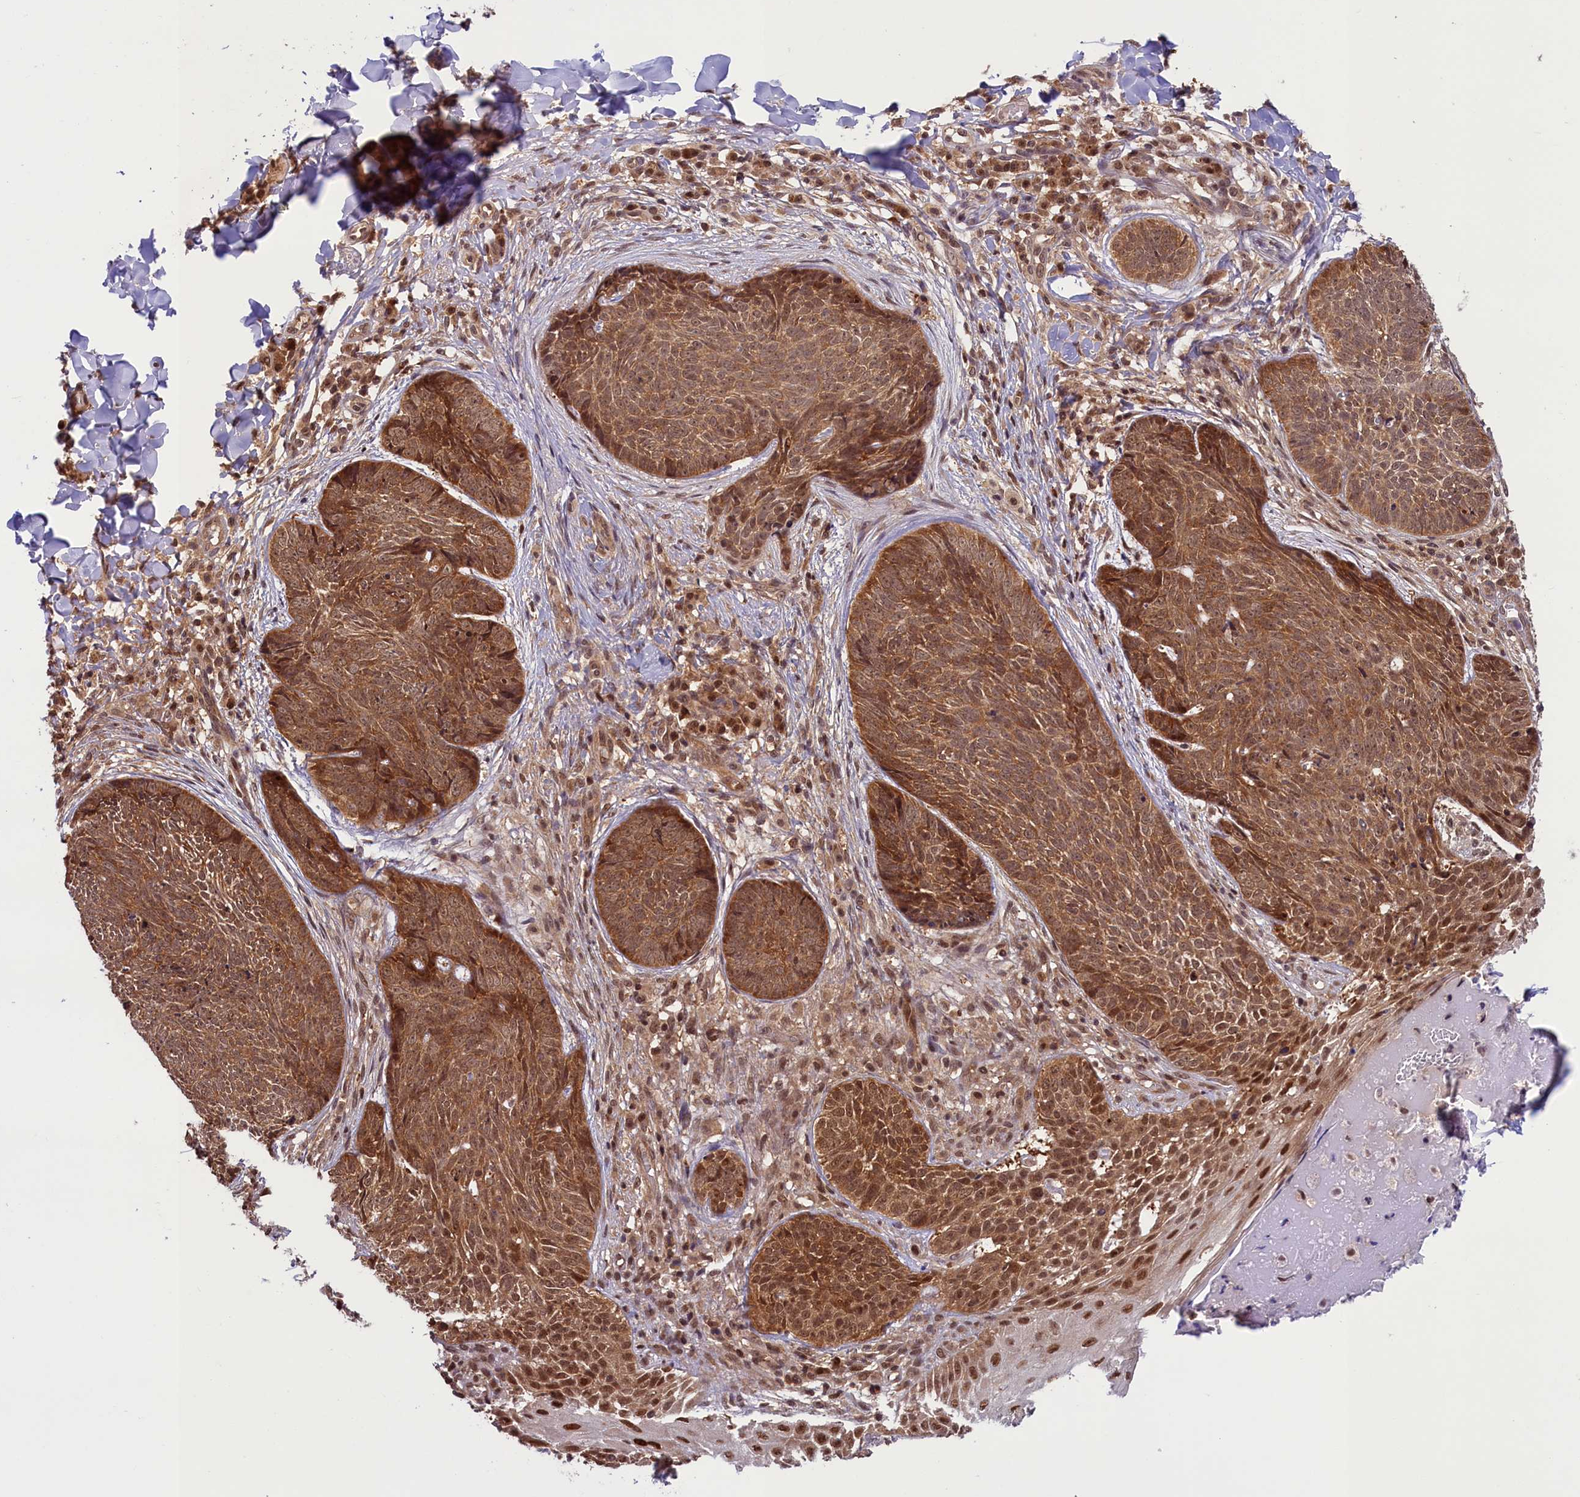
{"staining": {"intensity": "moderate", "quantity": ">75%", "location": "cytoplasmic/membranous,nuclear"}, "tissue": "skin cancer", "cell_type": "Tumor cells", "image_type": "cancer", "snomed": [{"axis": "morphology", "description": "Basal cell carcinoma"}, {"axis": "topography", "description": "Skin"}], "caption": "Skin cancer (basal cell carcinoma) stained with a brown dye reveals moderate cytoplasmic/membranous and nuclear positive expression in approximately >75% of tumor cells.", "gene": "SLC7A6OS", "patient": {"sex": "female", "age": 61}}